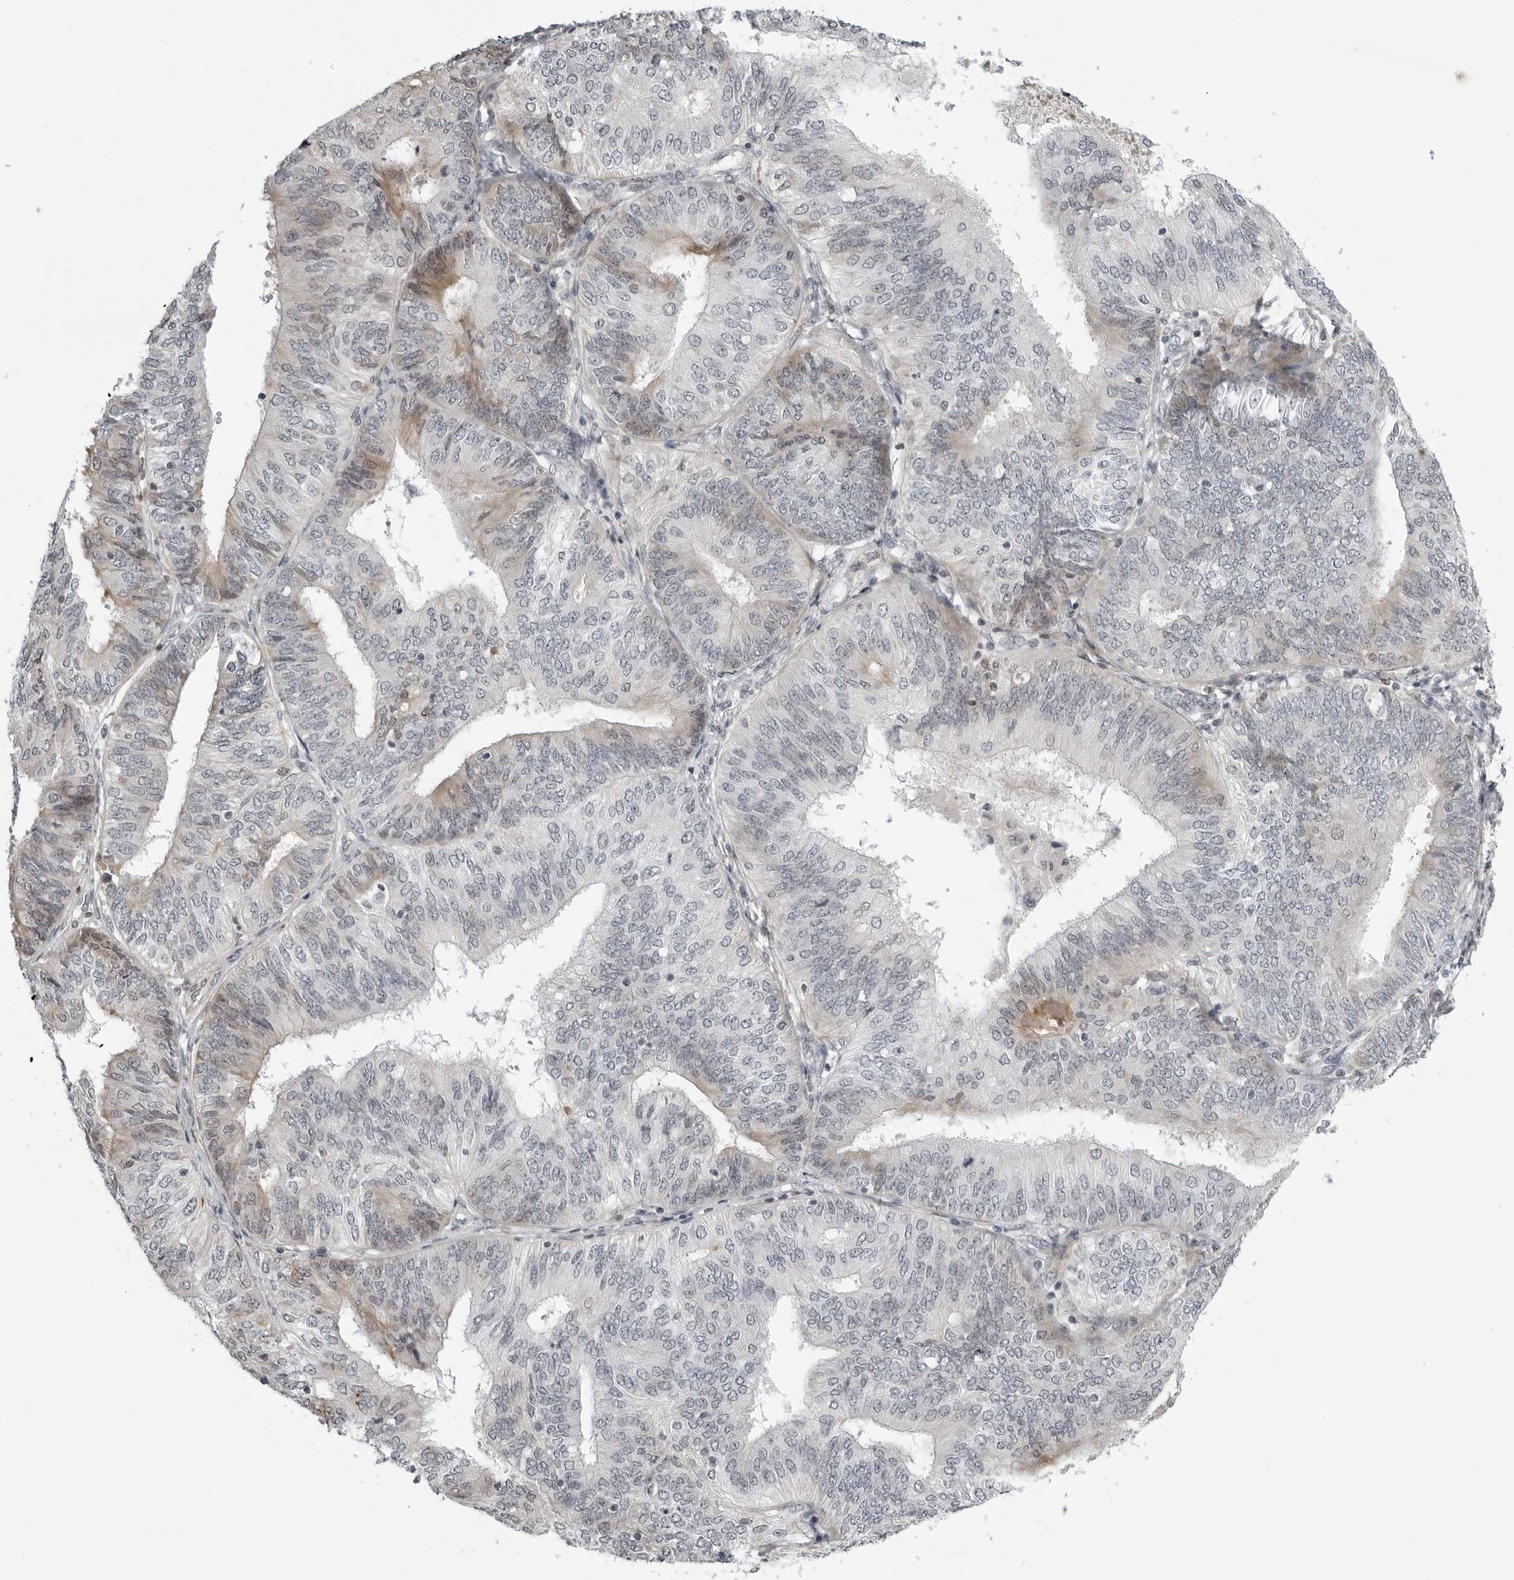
{"staining": {"intensity": "negative", "quantity": "none", "location": "none"}, "tissue": "endometrial cancer", "cell_type": "Tumor cells", "image_type": "cancer", "snomed": [{"axis": "morphology", "description": "Adenocarcinoma, NOS"}, {"axis": "topography", "description": "Endometrium"}], "caption": "This is an immunohistochemistry (IHC) histopathology image of endometrial cancer. There is no staining in tumor cells.", "gene": "CXCR5", "patient": {"sex": "female", "age": 58}}